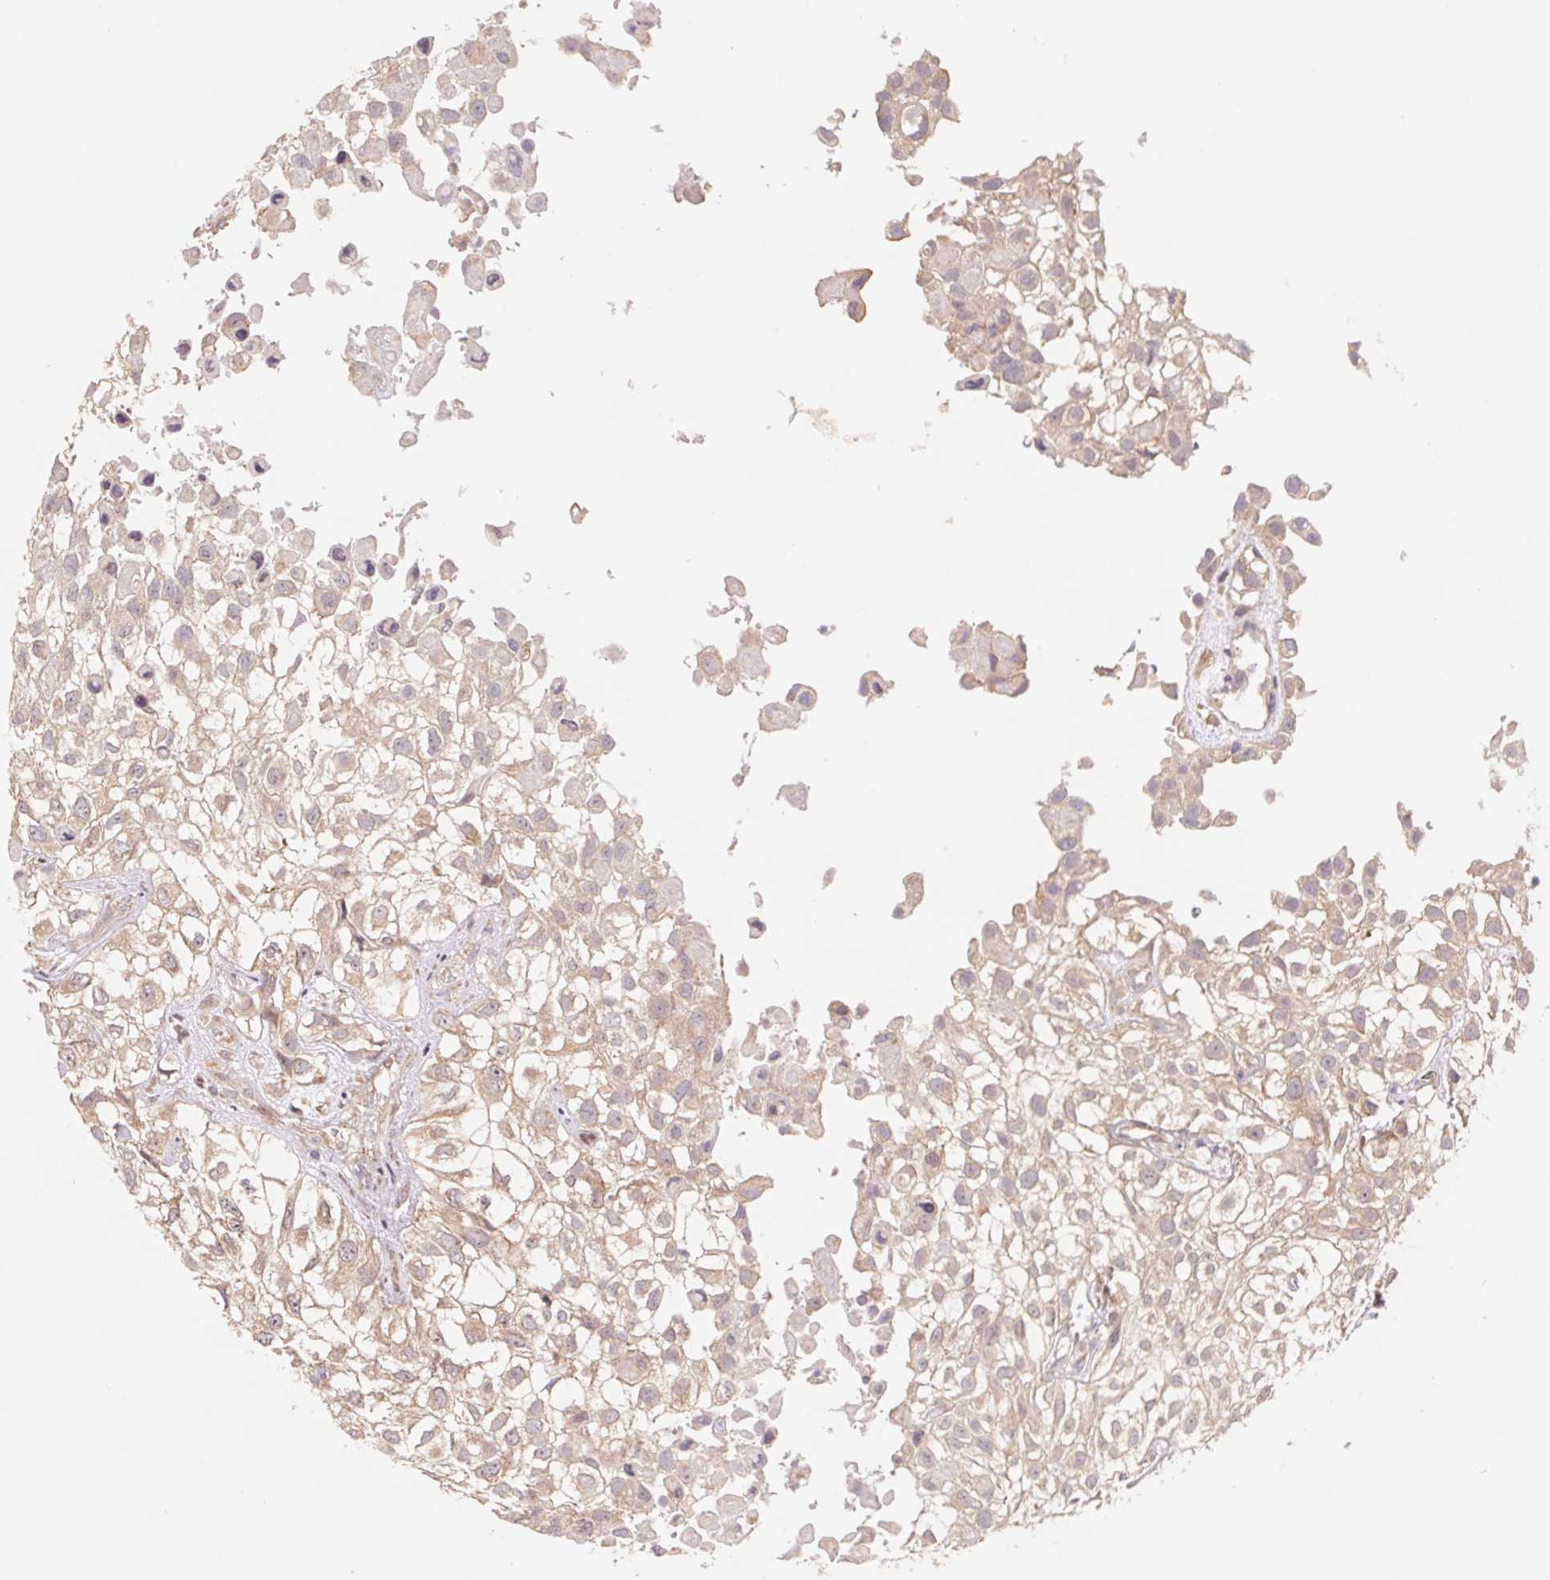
{"staining": {"intensity": "weak", "quantity": ">75%", "location": "cytoplasmic/membranous"}, "tissue": "urothelial cancer", "cell_type": "Tumor cells", "image_type": "cancer", "snomed": [{"axis": "morphology", "description": "Urothelial carcinoma, High grade"}, {"axis": "topography", "description": "Urinary bladder"}], "caption": "High-power microscopy captured an immunohistochemistry micrograph of high-grade urothelial carcinoma, revealing weak cytoplasmic/membranous expression in about >75% of tumor cells. (DAB IHC, brown staining for protein, blue staining for nuclei).", "gene": "RPL27A", "patient": {"sex": "male", "age": 56}}